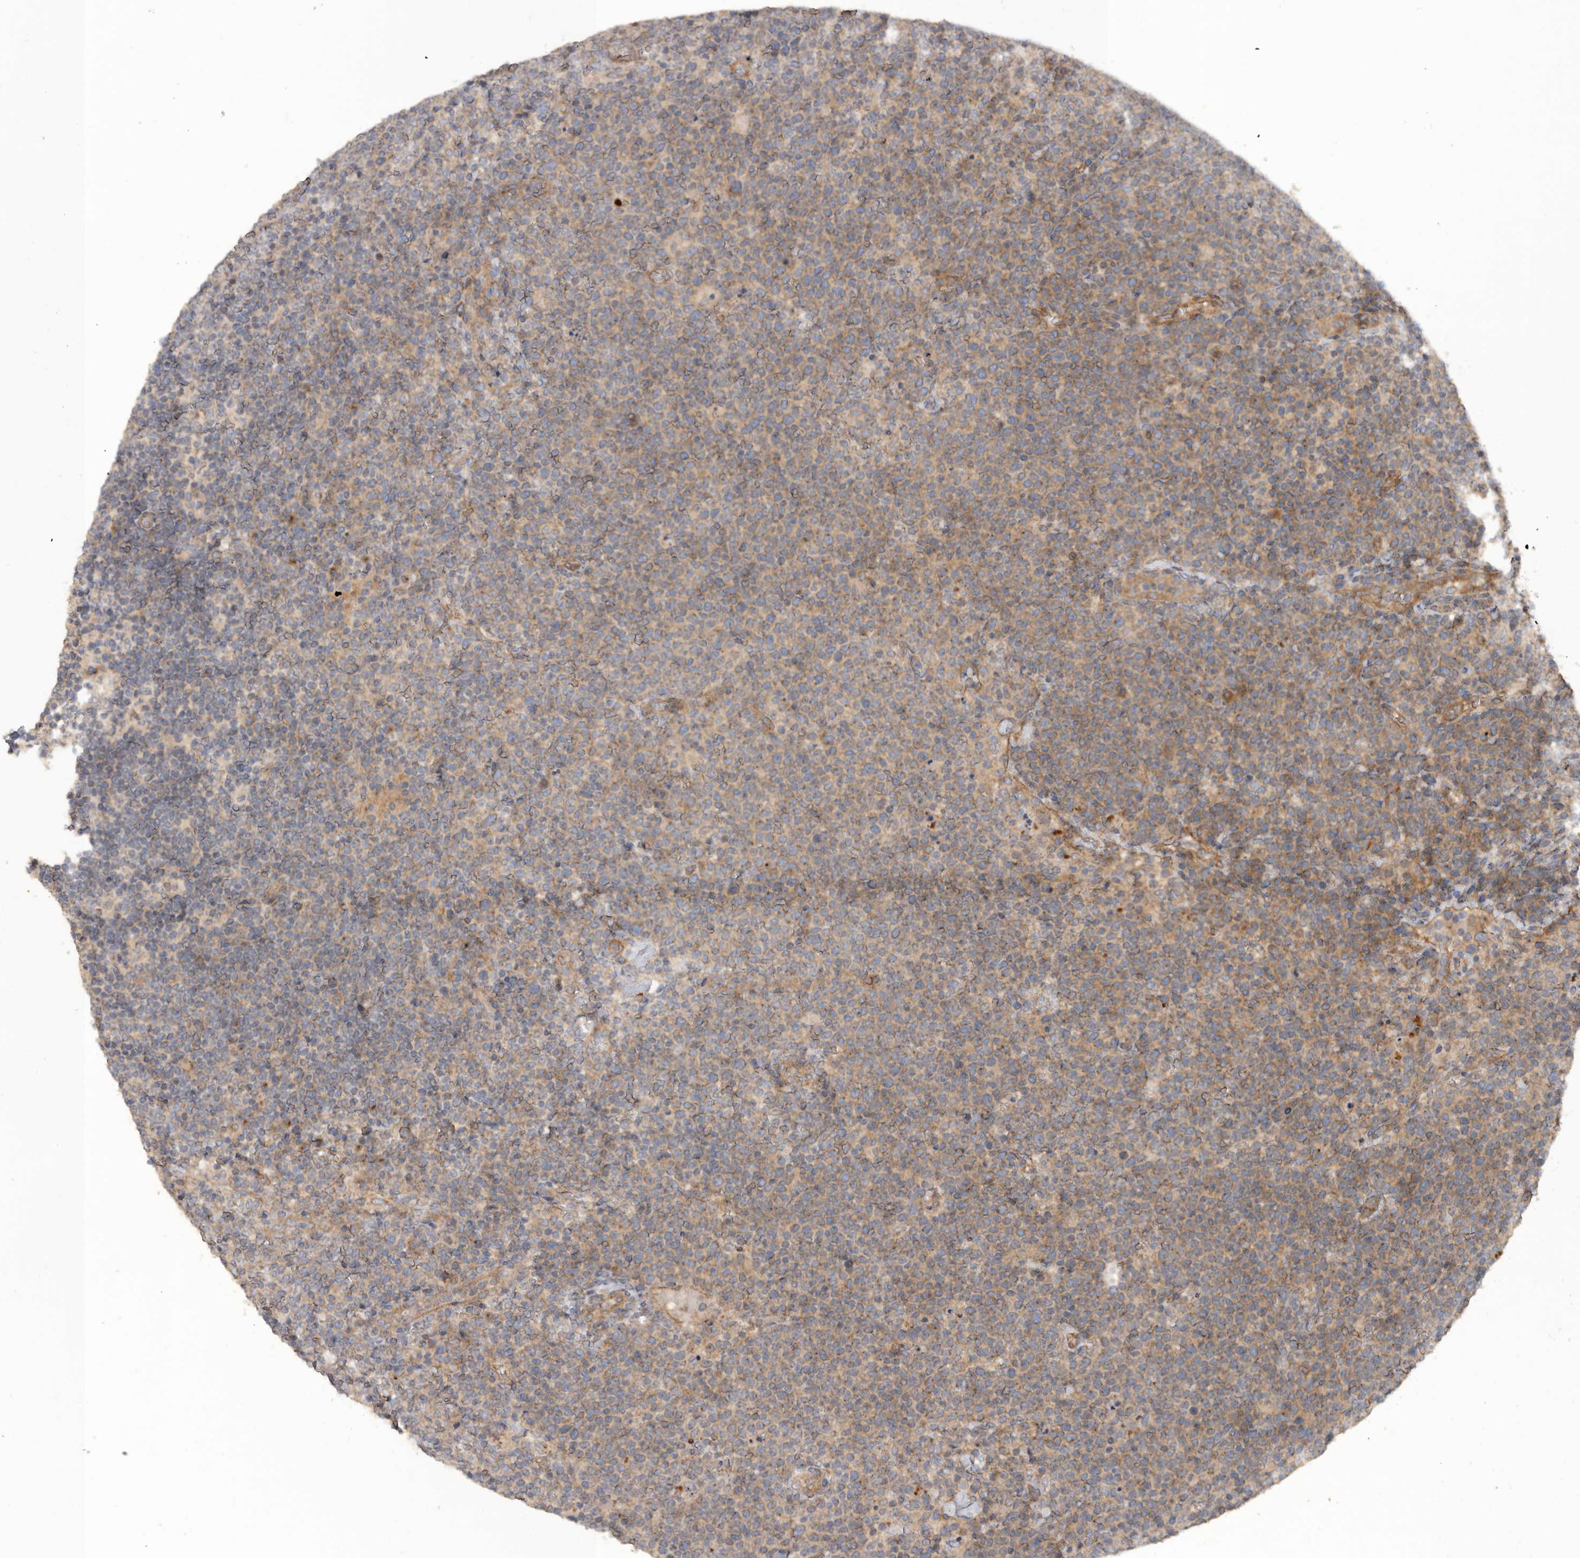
{"staining": {"intensity": "moderate", "quantity": "25%-75%", "location": "cytoplasmic/membranous"}, "tissue": "lymphoma", "cell_type": "Tumor cells", "image_type": "cancer", "snomed": [{"axis": "morphology", "description": "Malignant lymphoma, non-Hodgkin's type, High grade"}, {"axis": "topography", "description": "Lymph node"}], "caption": "Malignant lymphoma, non-Hodgkin's type (high-grade) stained with DAB (3,3'-diaminobenzidine) IHC demonstrates medium levels of moderate cytoplasmic/membranous positivity in approximately 25%-75% of tumor cells.", "gene": "PODXL2", "patient": {"sex": "male", "age": 61}}